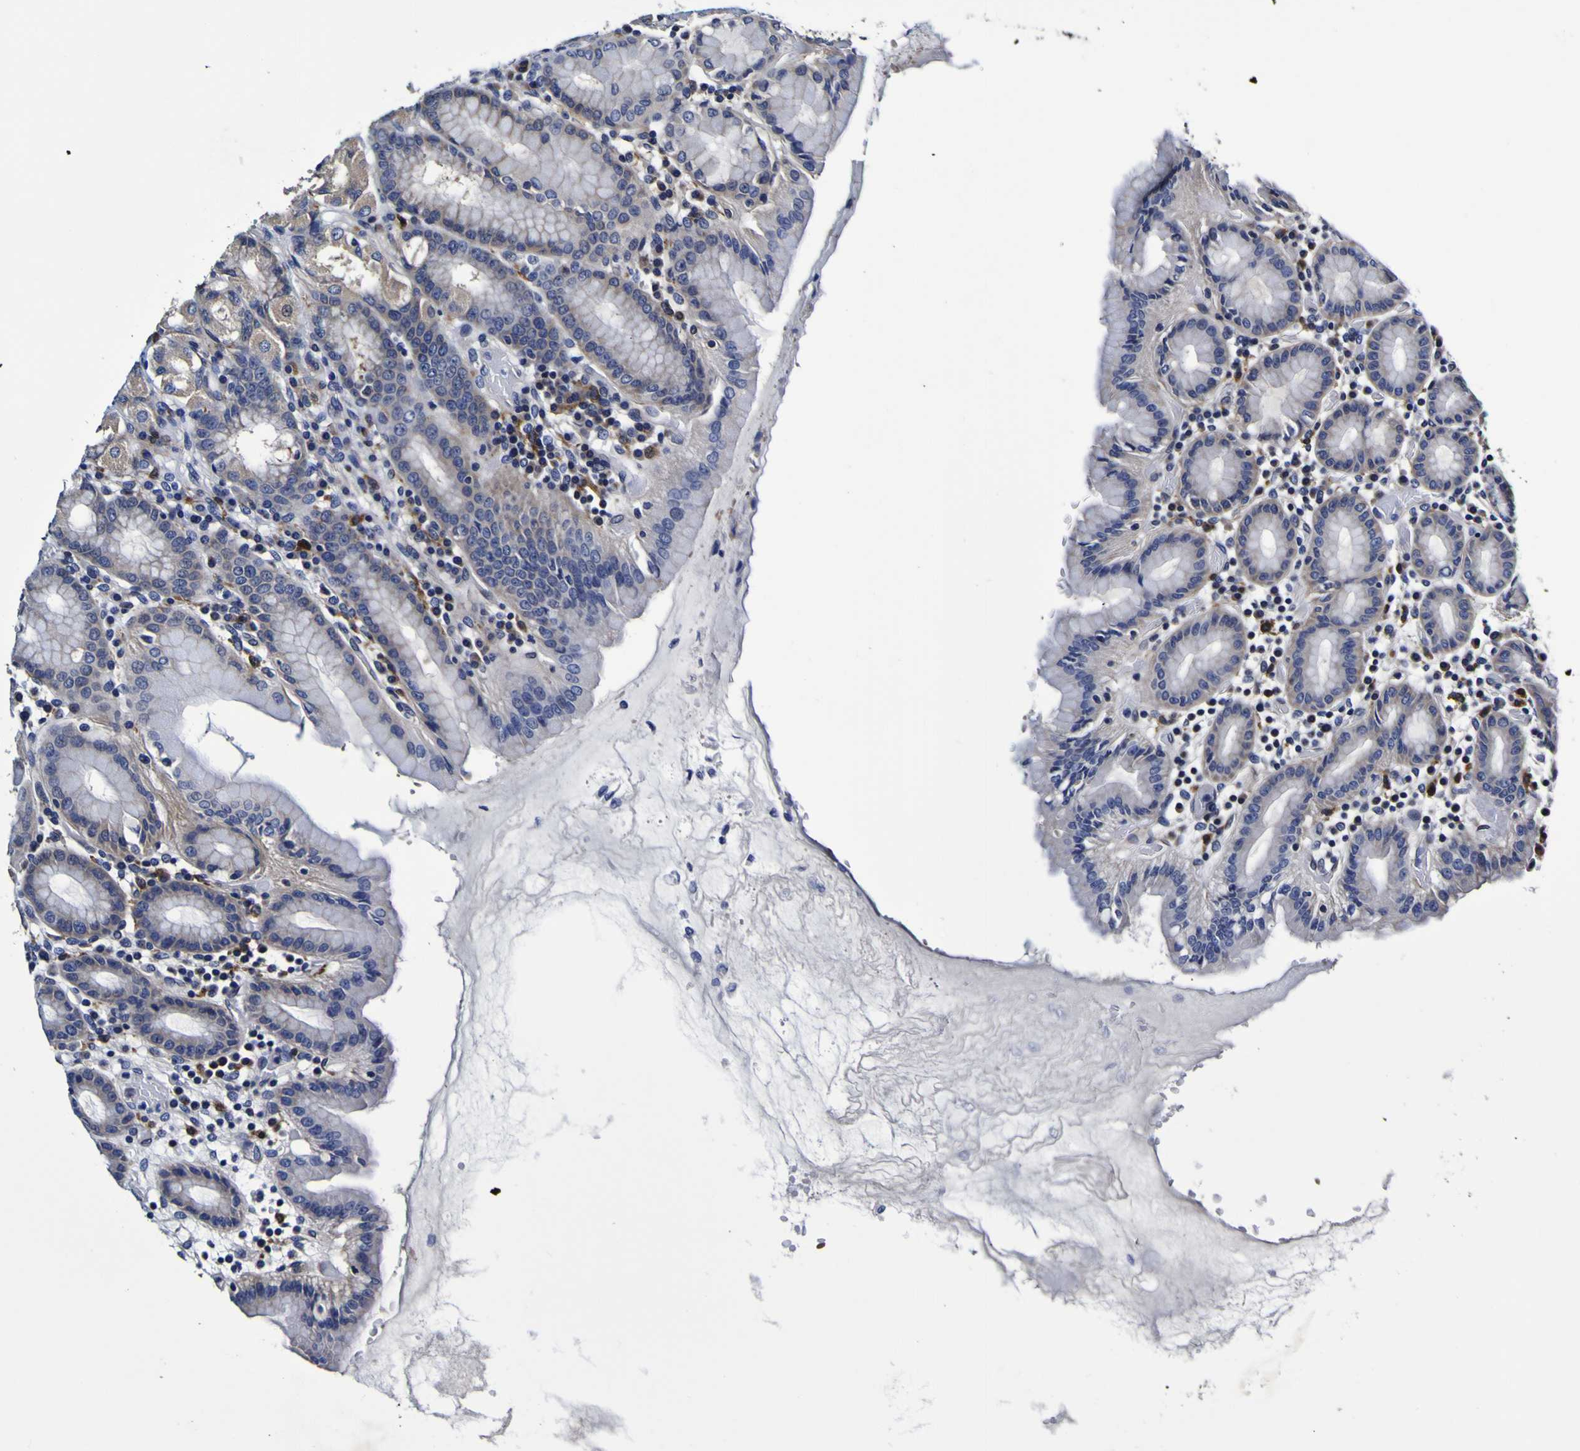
{"staining": {"intensity": "weak", "quantity": "25%-75%", "location": "cytoplasmic/membranous"}, "tissue": "stomach", "cell_type": "Glandular cells", "image_type": "normal", "snomed": [{"axis": "morphology", "description": "Normal tissue, NOS"}, {"axis": "topography", "description": "Stomach, upper"}], "caption": "Approximately 25%-75% of glandular cells in normal stomach reveal weak cytoplasmic/membranous protein expression as visualized by brown immunohistochemical staining.", "gene": "GPX1", "patient": {"sex": "male", "age": 68}}